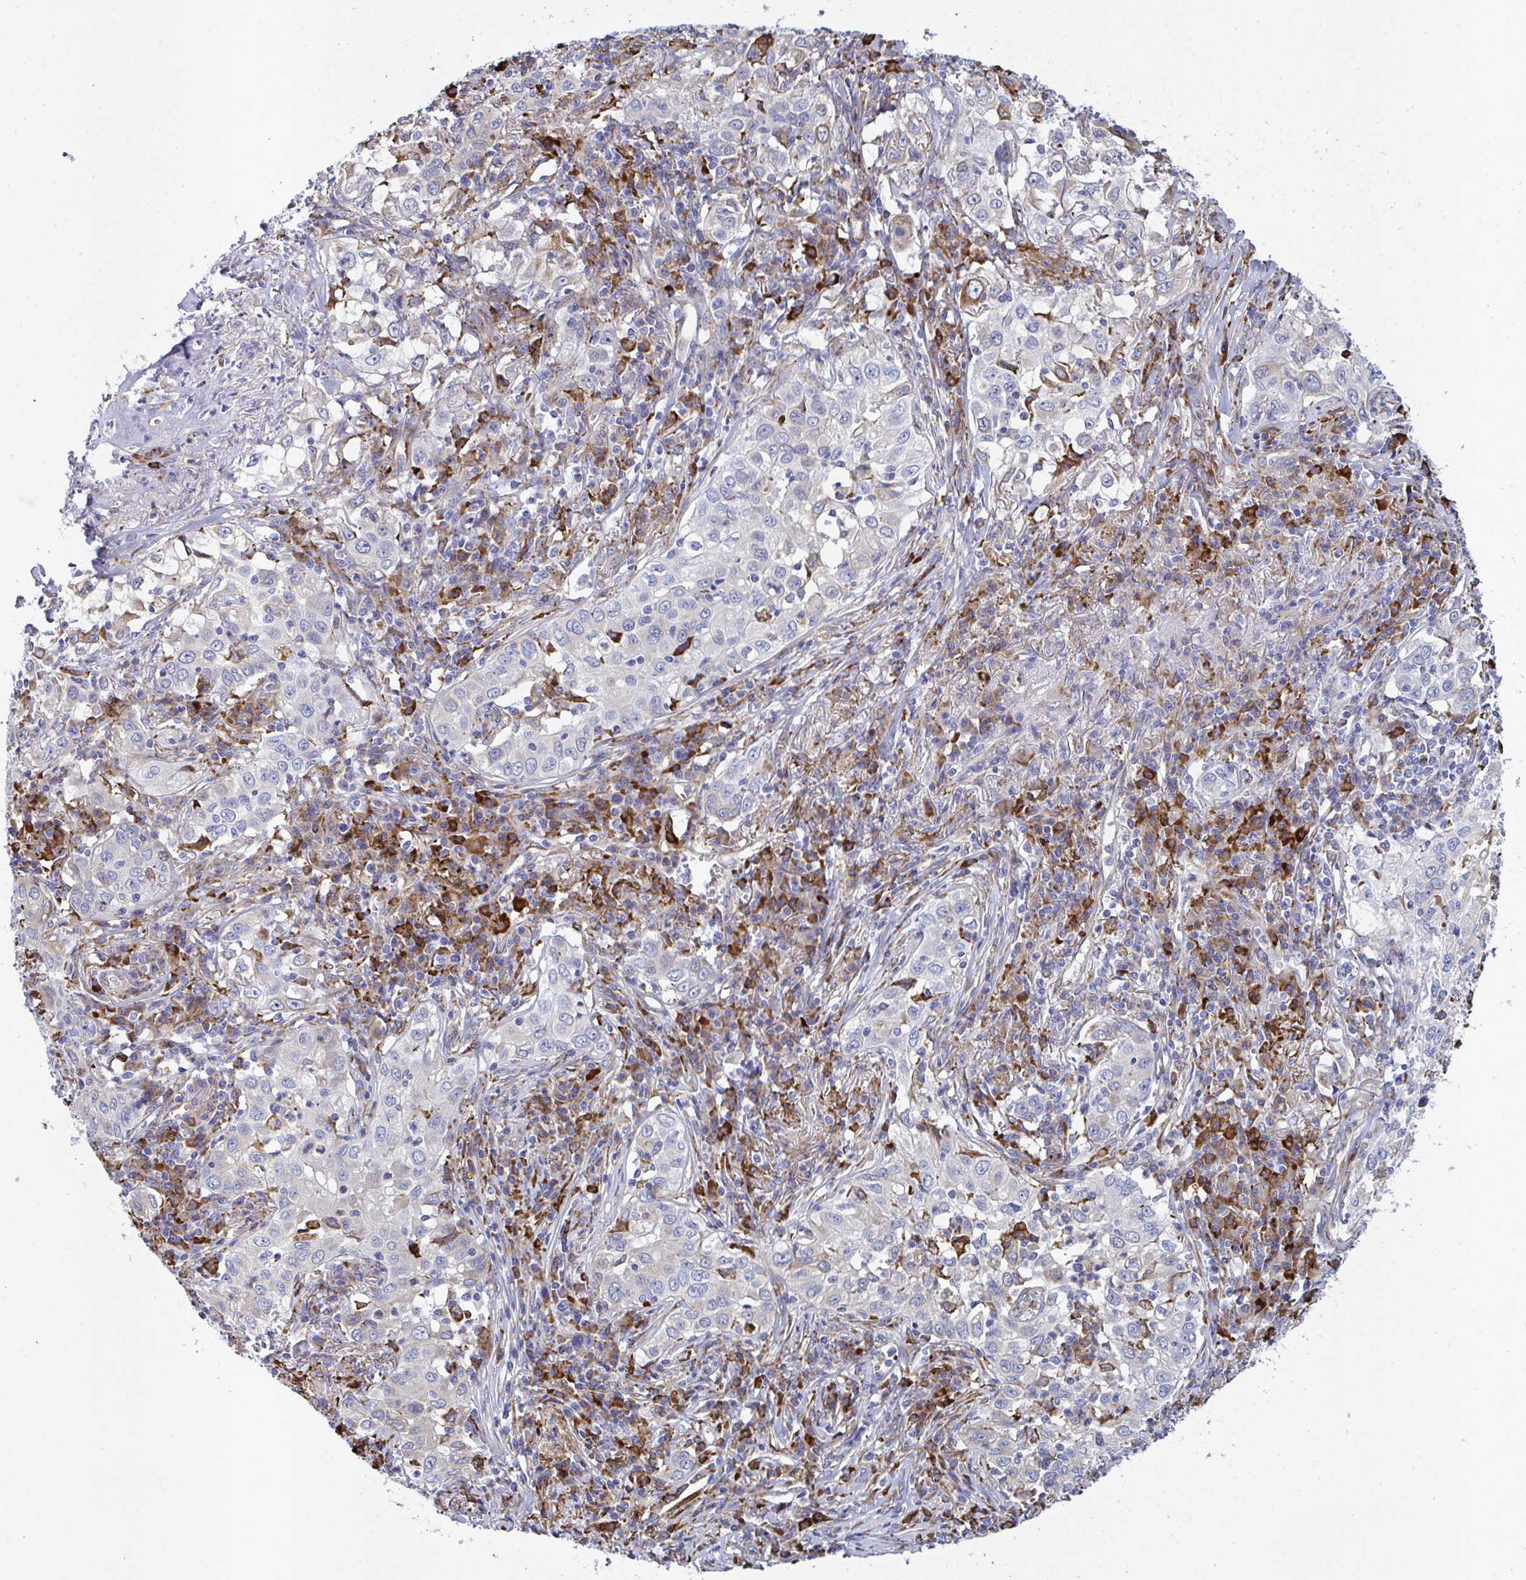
{"staining": {"intensity": "negative", "quantity": "none", "location": "none"}, "tissue": "lung cancer", "cell_type": "Tumor cells", "image_type": "cancer", "snomed": [{"axis": "morphology", "description": "Squamous cell carcinoma, NOS"}, {"axis": "topography", "description": "Lung"}], "caption": "IHC micrograph of lung cancer stained for a protein (brown), which exhibits no staining in tumor cells.", "gene": "PEAK3", "patient": {"sex": "male", "age": 71}}